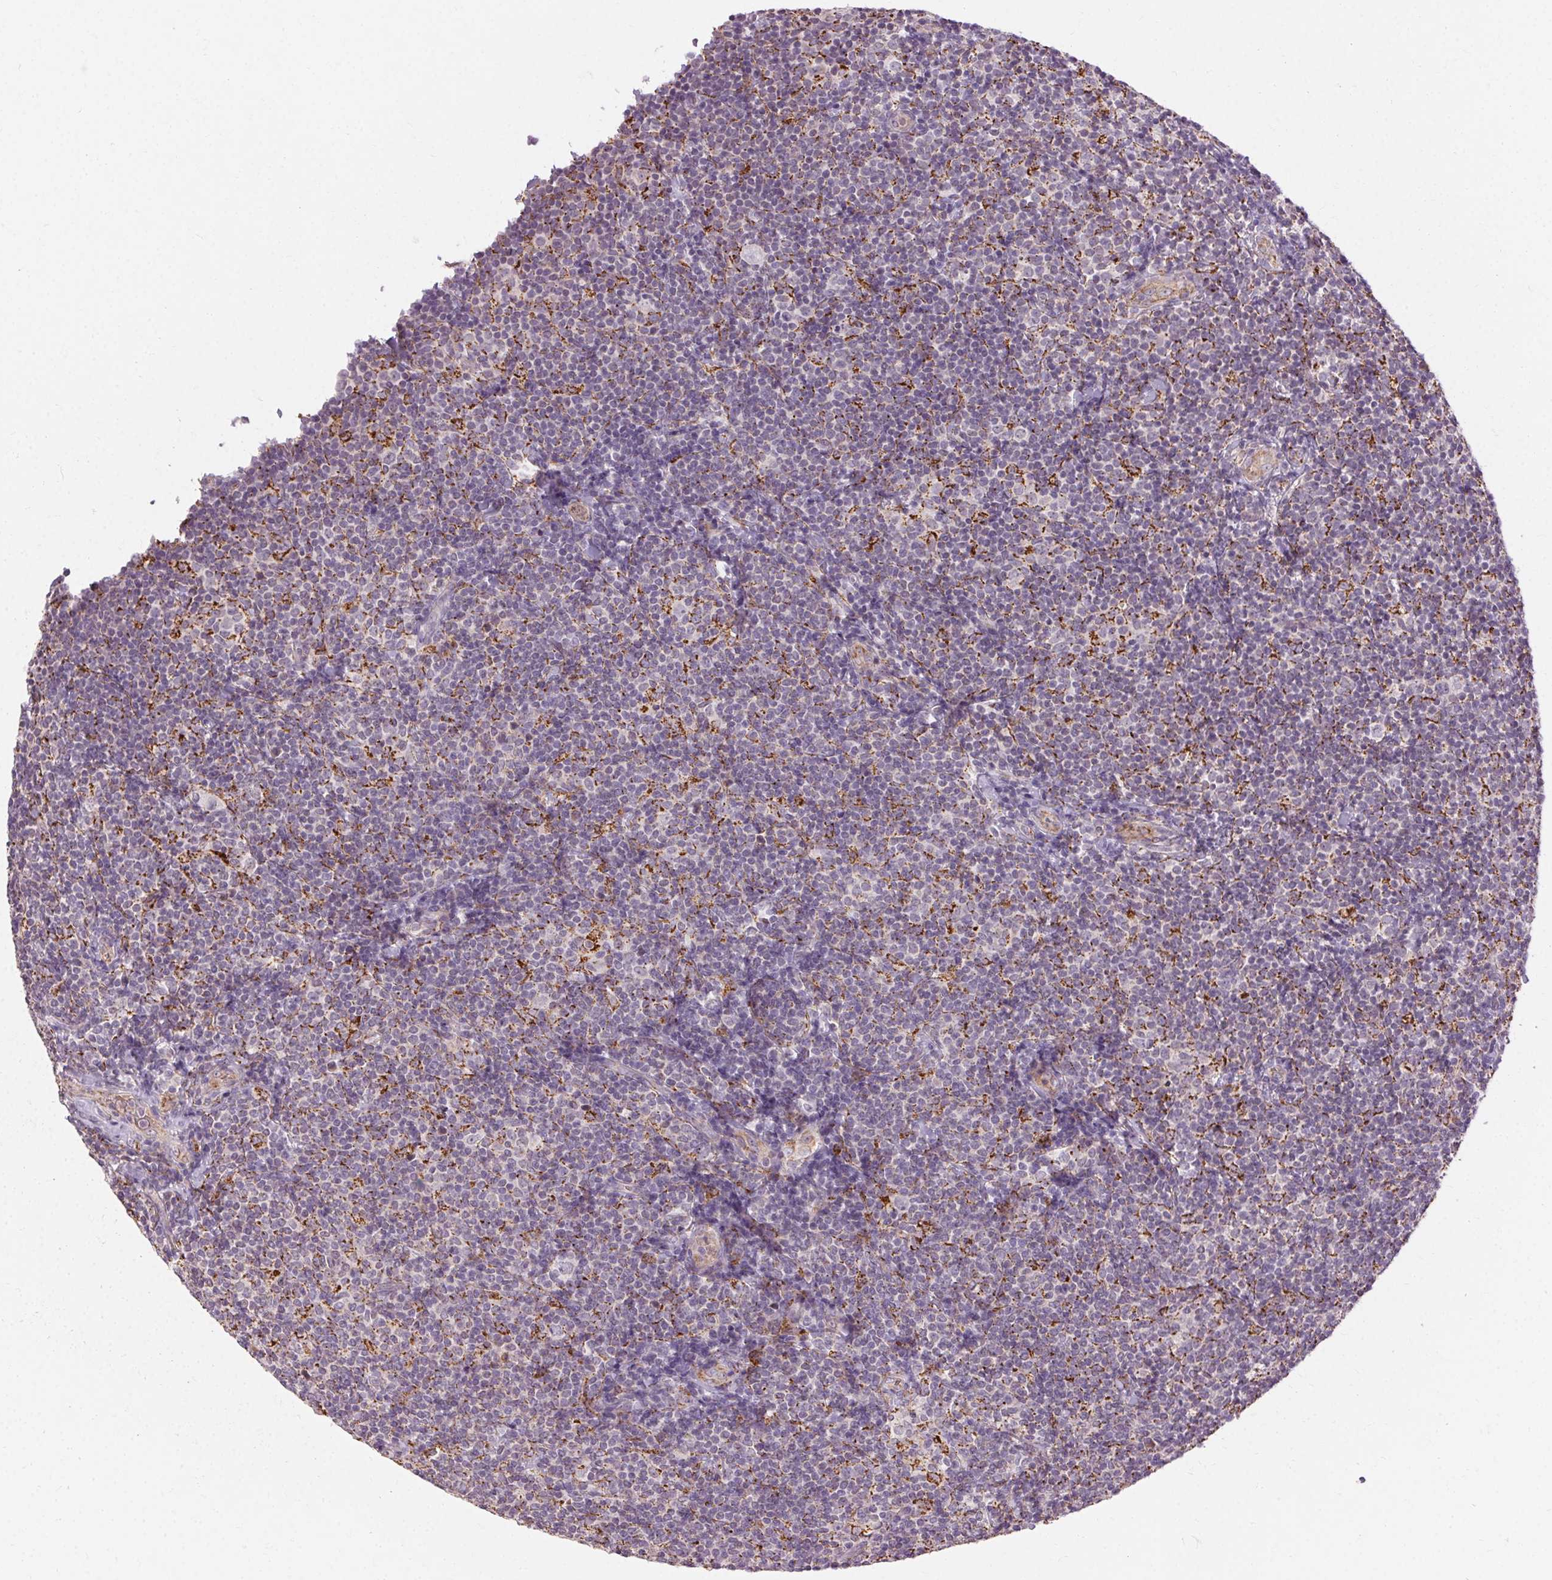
{"staining": {"intensity": "moderate", "quantity": "<25%", "location": "cytoplasmic/membranous"}, "tissue": "lymphoma", "cell_type": "Tumor cells", "image_type": "cancer", "snomed": [{"axis": "morphology", "description": "Malignant lymphoma, non-Hodgkin's type, Low grade"}, {"axis": "topography", "description": "Lymph node"}], "caption": "Low-grade malignant lymphoma, non-Hodgkin's type was stained to show a protein in brown. There is low levels of moderate cytoplasmic/membranous positivity in approximately <25% of tumor cells.", "gene": "REP15", "patient": {"sex": "female", "age": 56}}